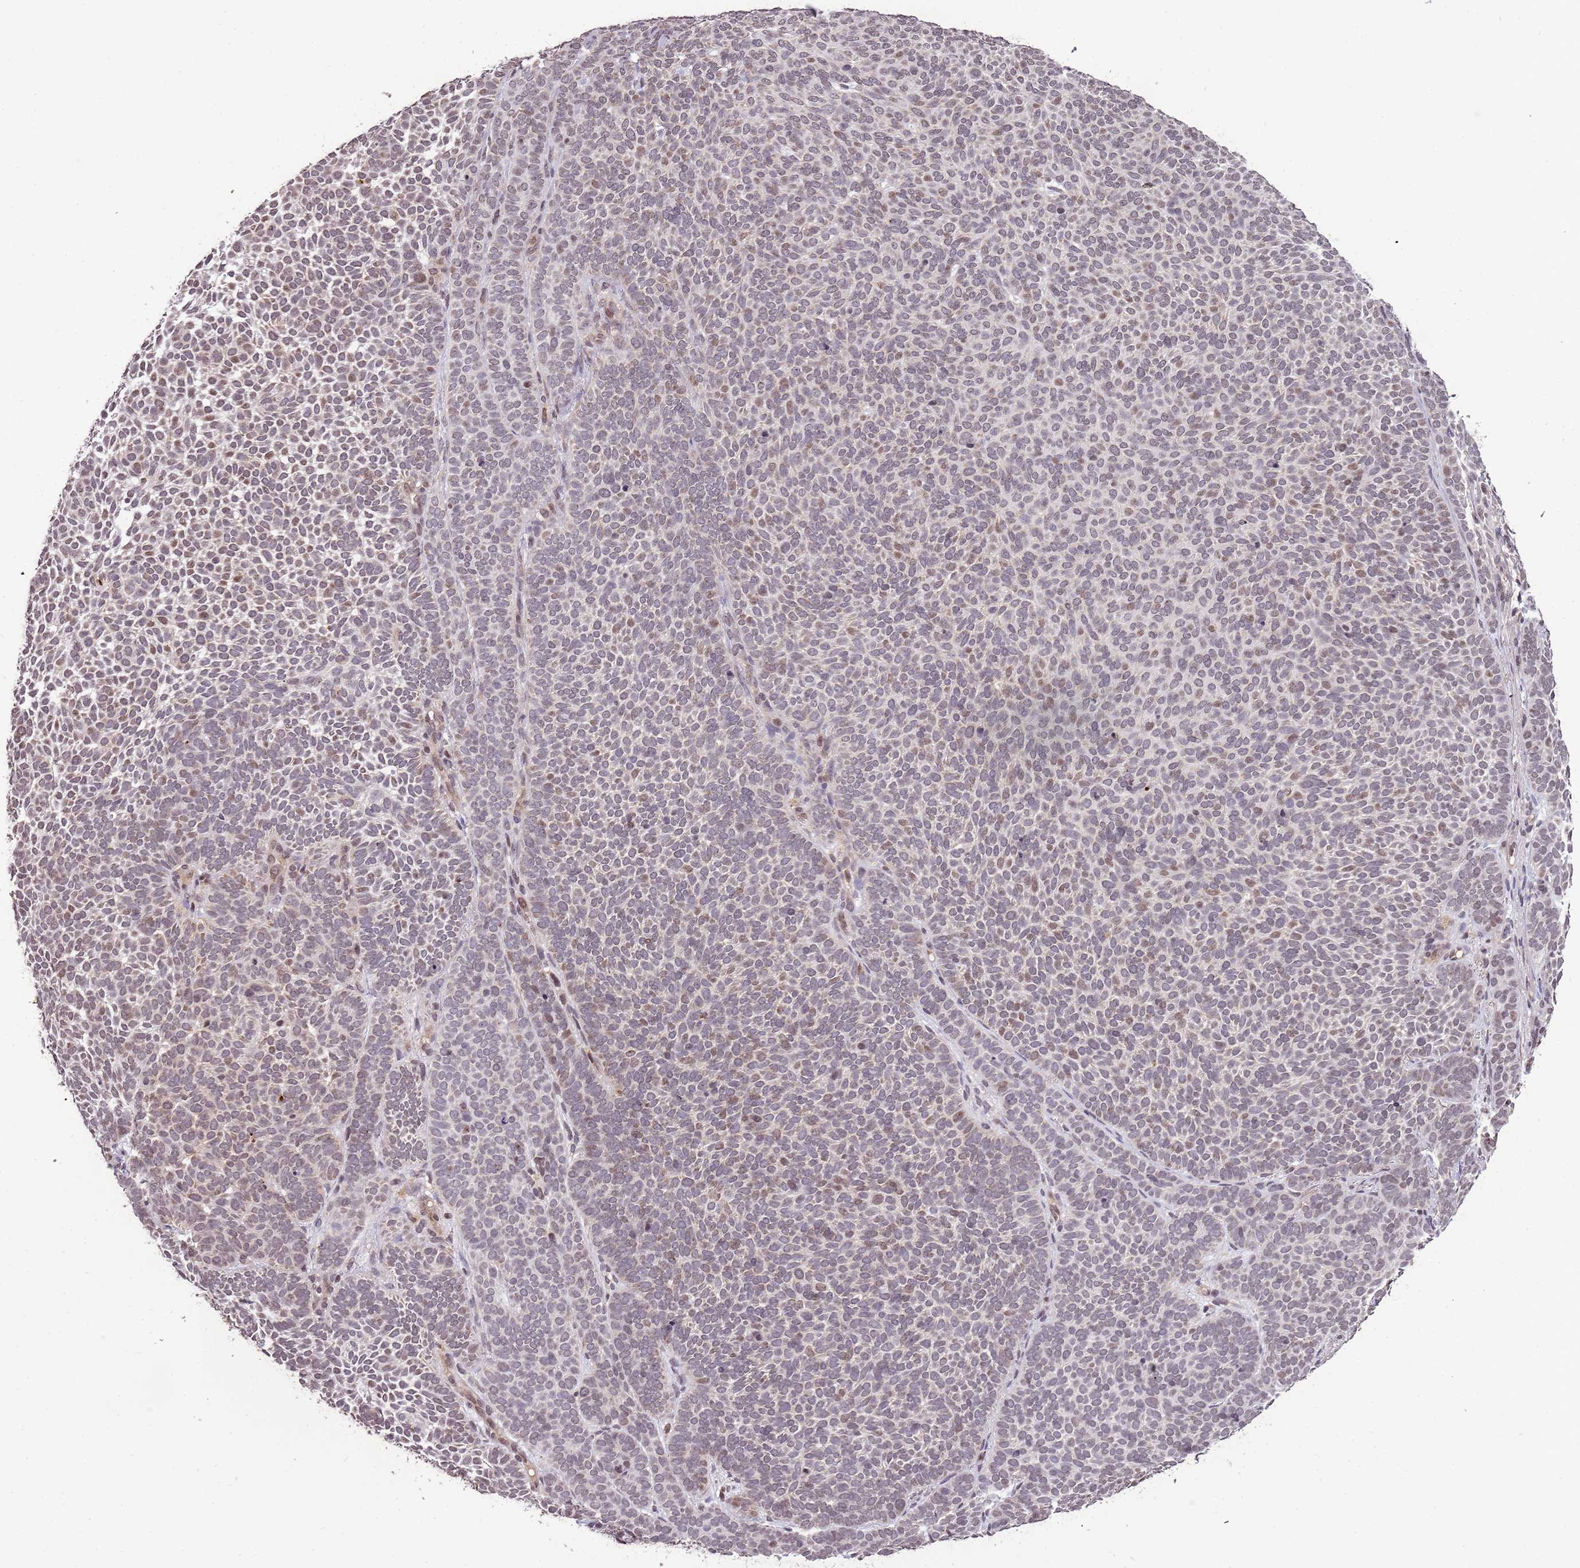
{"staining": {"intensity": "weak", "quantity": "<25%", "location": "nuclear"}, "tissue": "skin cancer", "cell_type": "Tumor cells", "image_type": "cancer", "snomed": [{"axis": "morphology", "description": "Basal cell carcinoma"}, {"axis": "topography", "description": "Skin"}], "caption": "Histopathology image shows no protein positivity in tumor cells of skin cancer tissue.", "gene": "SAMSN1", "patient": {"sex": "female", "age": 77}}